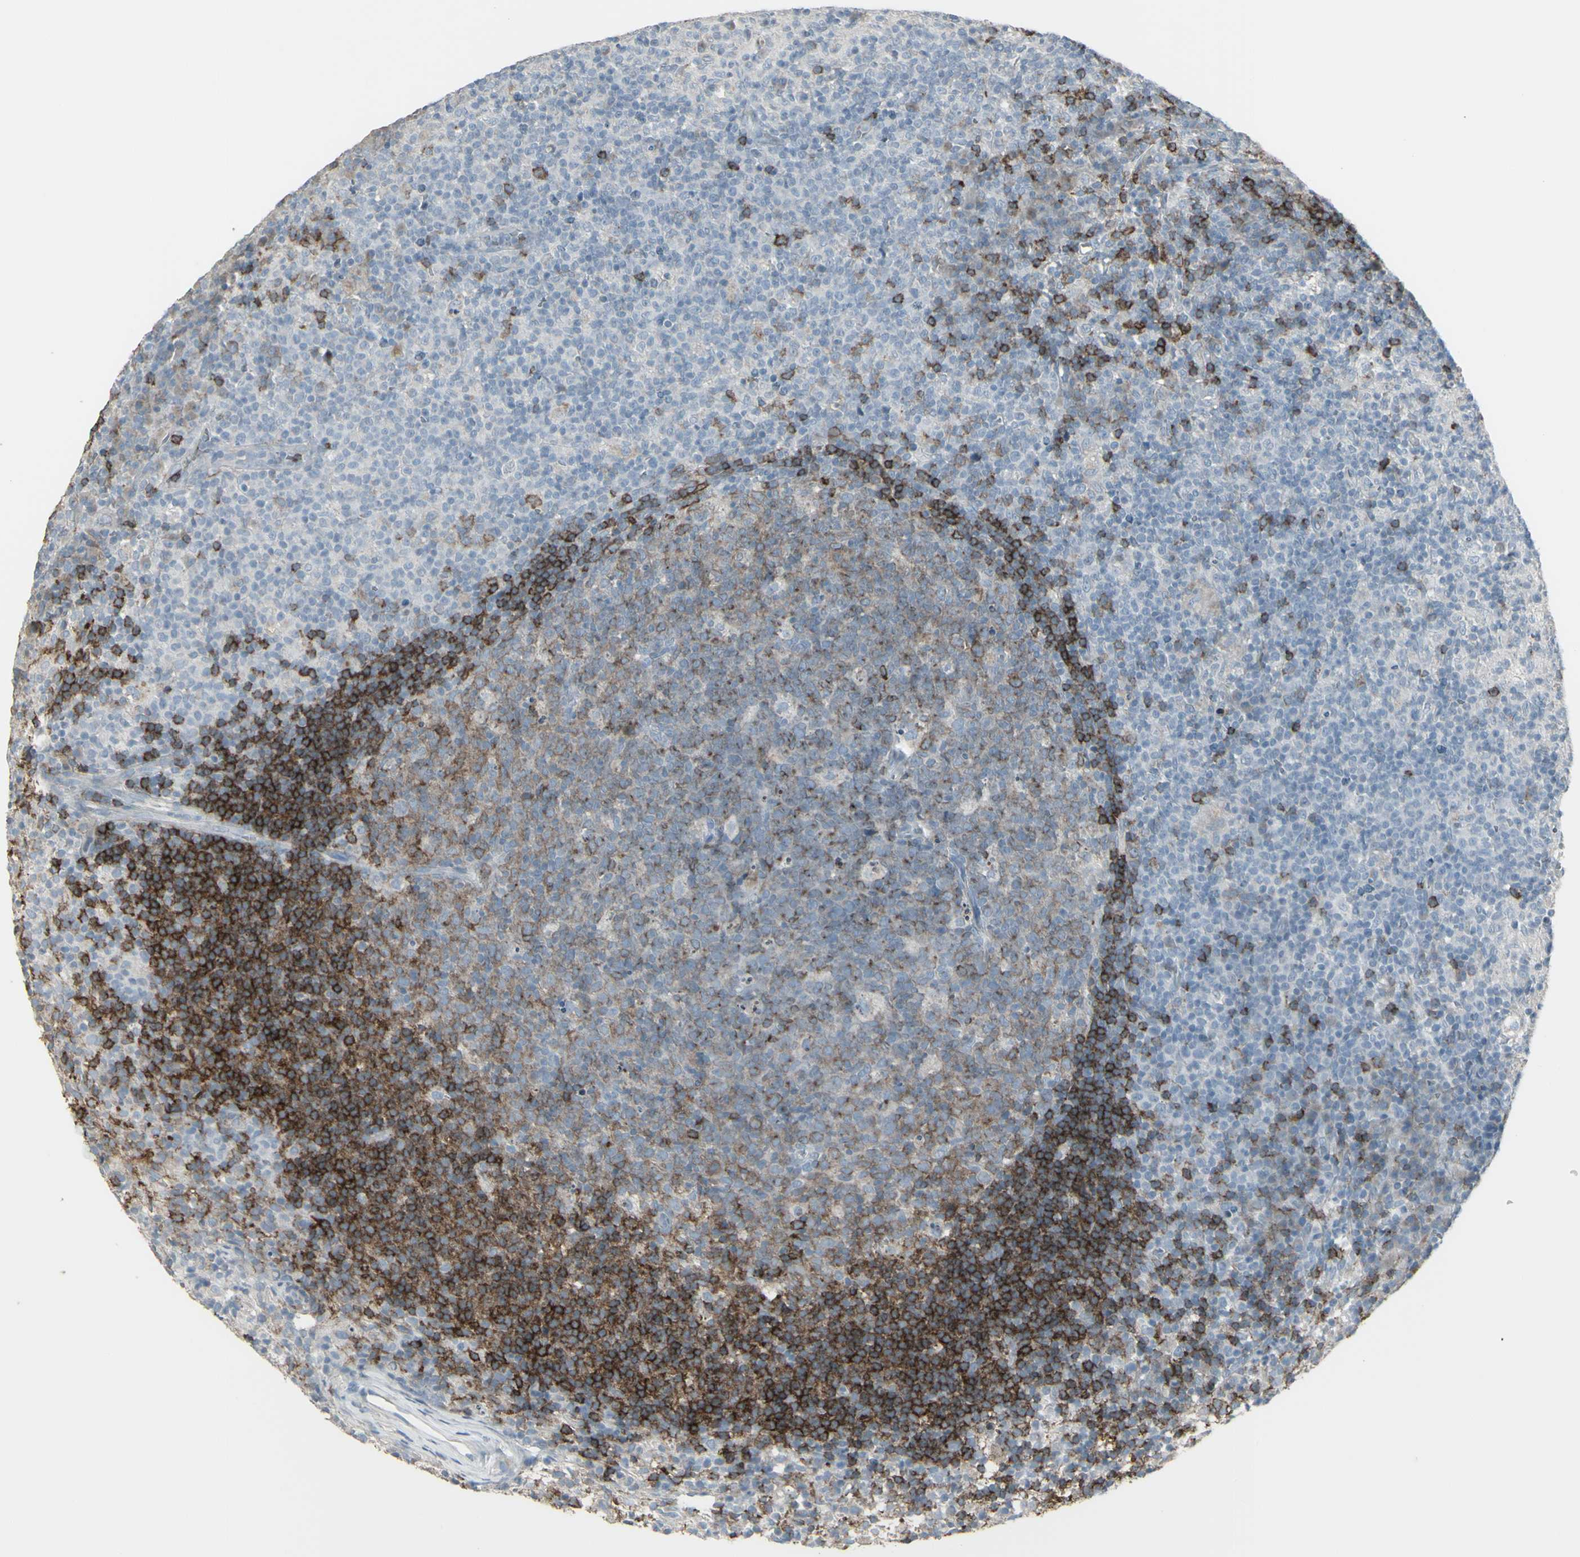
{"staining": {"intensity": "strong", "quantity": "25%-75%", "location": "cytoplasmic/membranous"}, "tissue": "lymph node", "cell_type": "Germinal center cells", "image_type": "normal", "snomed": [{"axis": "morphology", "description": "Normal tissue, NOS"}, {"axis": "morphology", "description": "Inflammation, NOS"}, {"axis": "topography", "description": "Lymph node"}], "caption": "A micrograph of human lymph node stained for a protein reveals strong cytoplasmic/membranous brown staining in germinal center cells. The protein is shown in brown color, while the nuclei are stained blue.", "gene": "CD79B", "patient": {"sex": "male", "age": 55}}